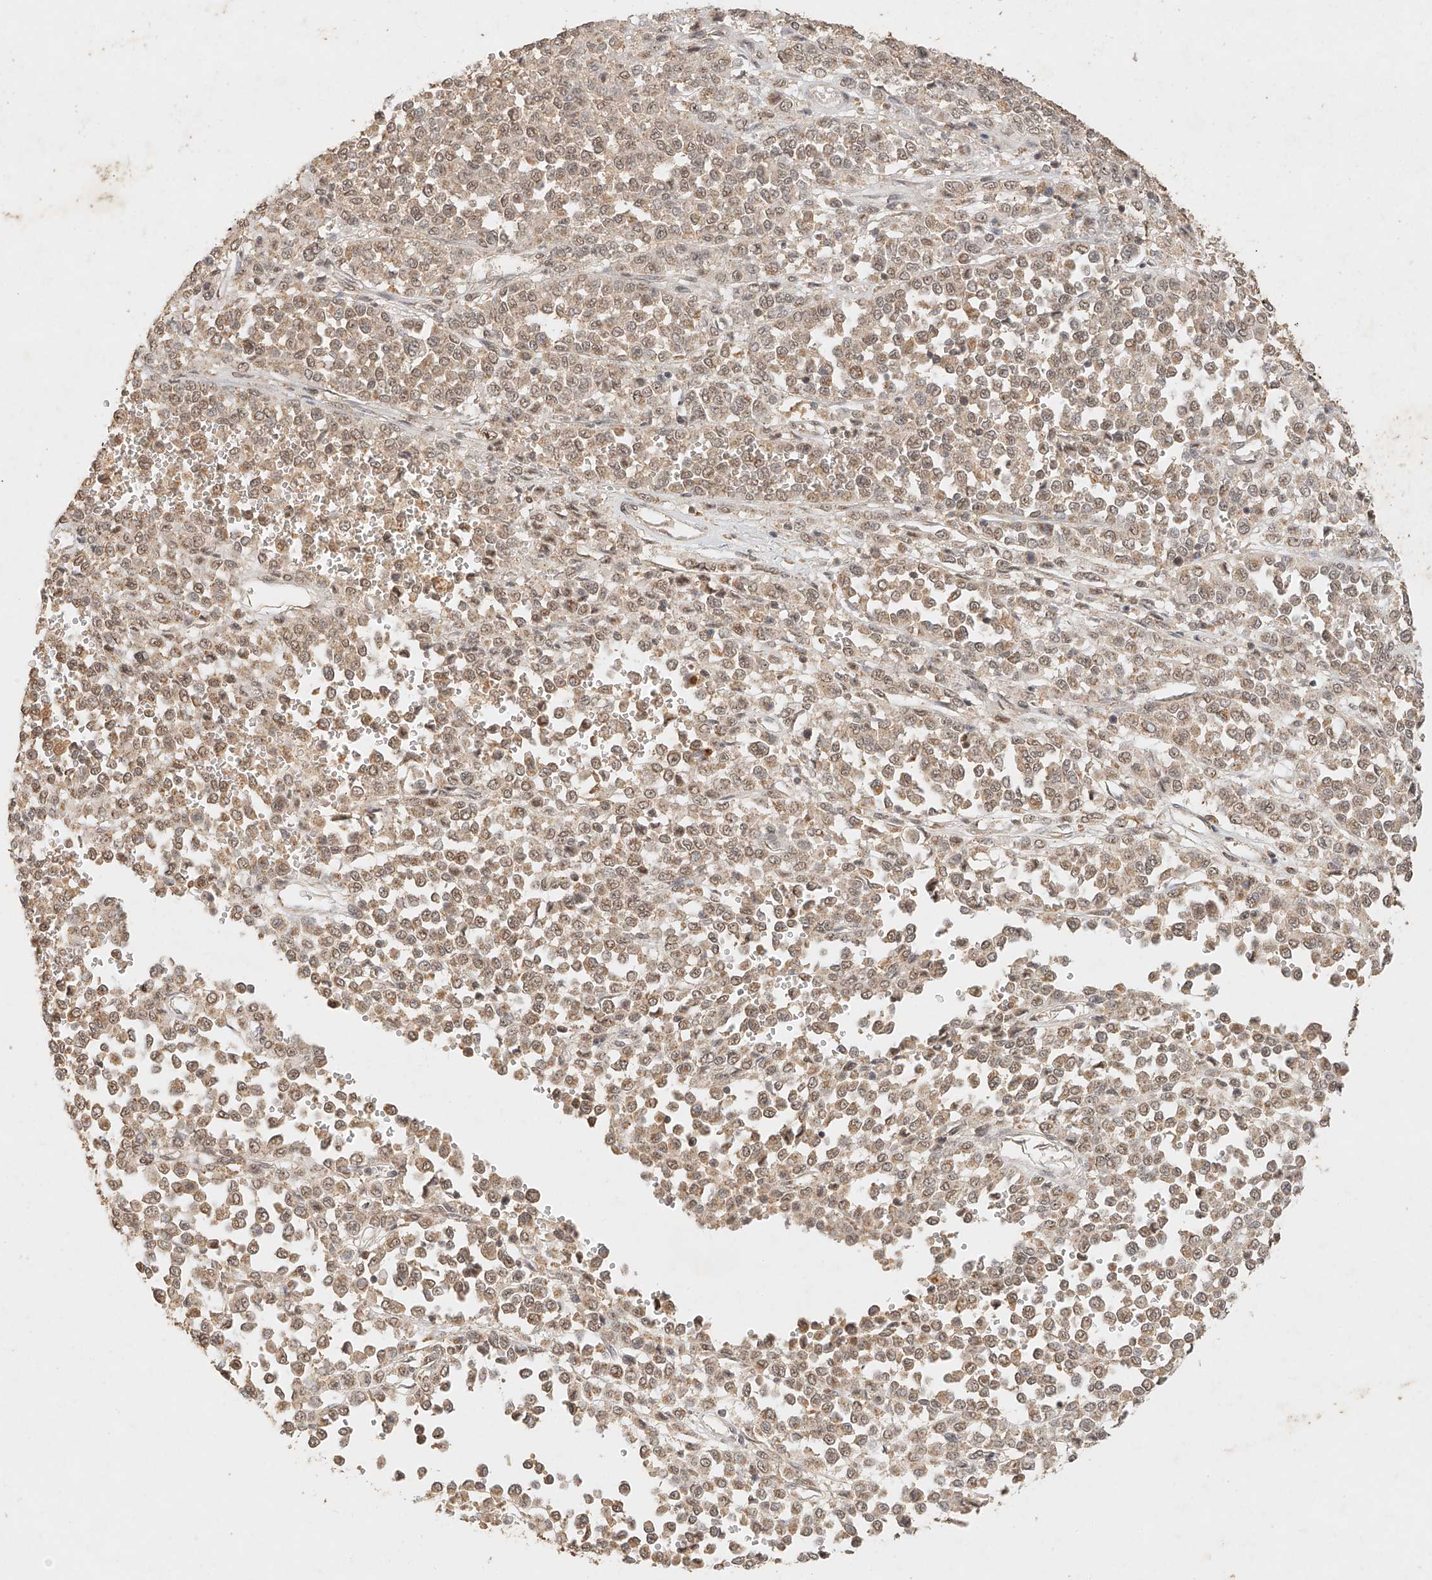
{"staining": {"intensity": "moderate", "quantity": ">75%", "location": "cytoplasmic/membranous,nuclear"}, "tissue": "melanoma", "cell_type": "Tumor cells", "image_type": "cancer", "snomed": [{"axis": "morphology", "description": "Malignant melanoma, Metastatic site"}, {"axis": "topography", "description": "Pancreas"}], "caption": "Tumor cells show moderate cytoplasmic/membranous and nuclear expression in approximately >75% of cells in melanoma.", "gene": "CXorf58", "patient": {"sex": "female", "age": 30}}